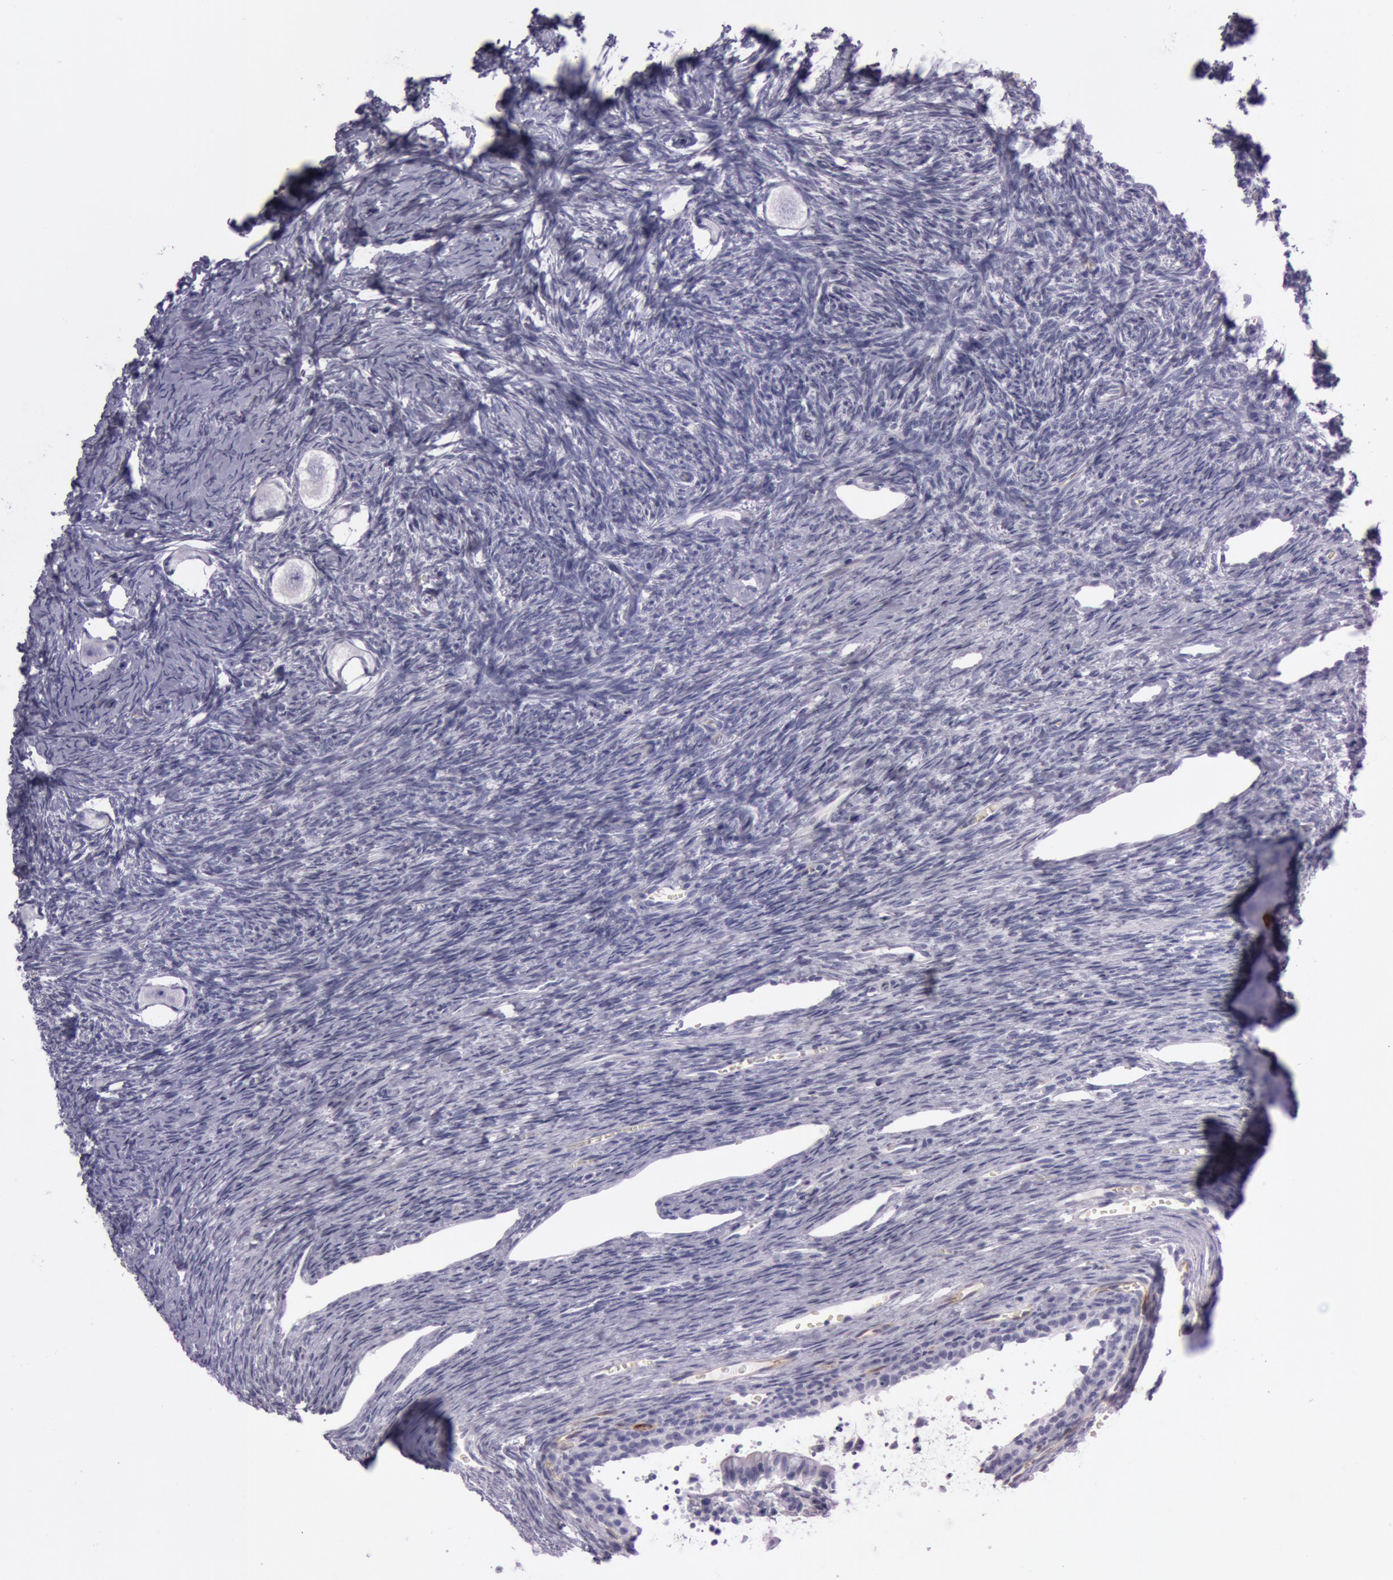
{"staining": {"intensity": "negative", "quantity": "none", "location": "none"}, "tissue": "ovary", "cell_type": "Follicle cells", "image_type": "normal", "snomed": [{"axis": "morphology", "description": "Normal tissue, NOS"}, {"axis": "topography", "description": "Ovary"}], "caption": "This is a photomicrograph of immunohistochemistry (IHC) staining of benign ovary, which shows no expression in follicle cells. (DAB (3,3'-diaminobenzidine) immunohistochemistry, high magnification).", "gene": "FOLH1", "patient": {"sex": "female", "age": 27}}